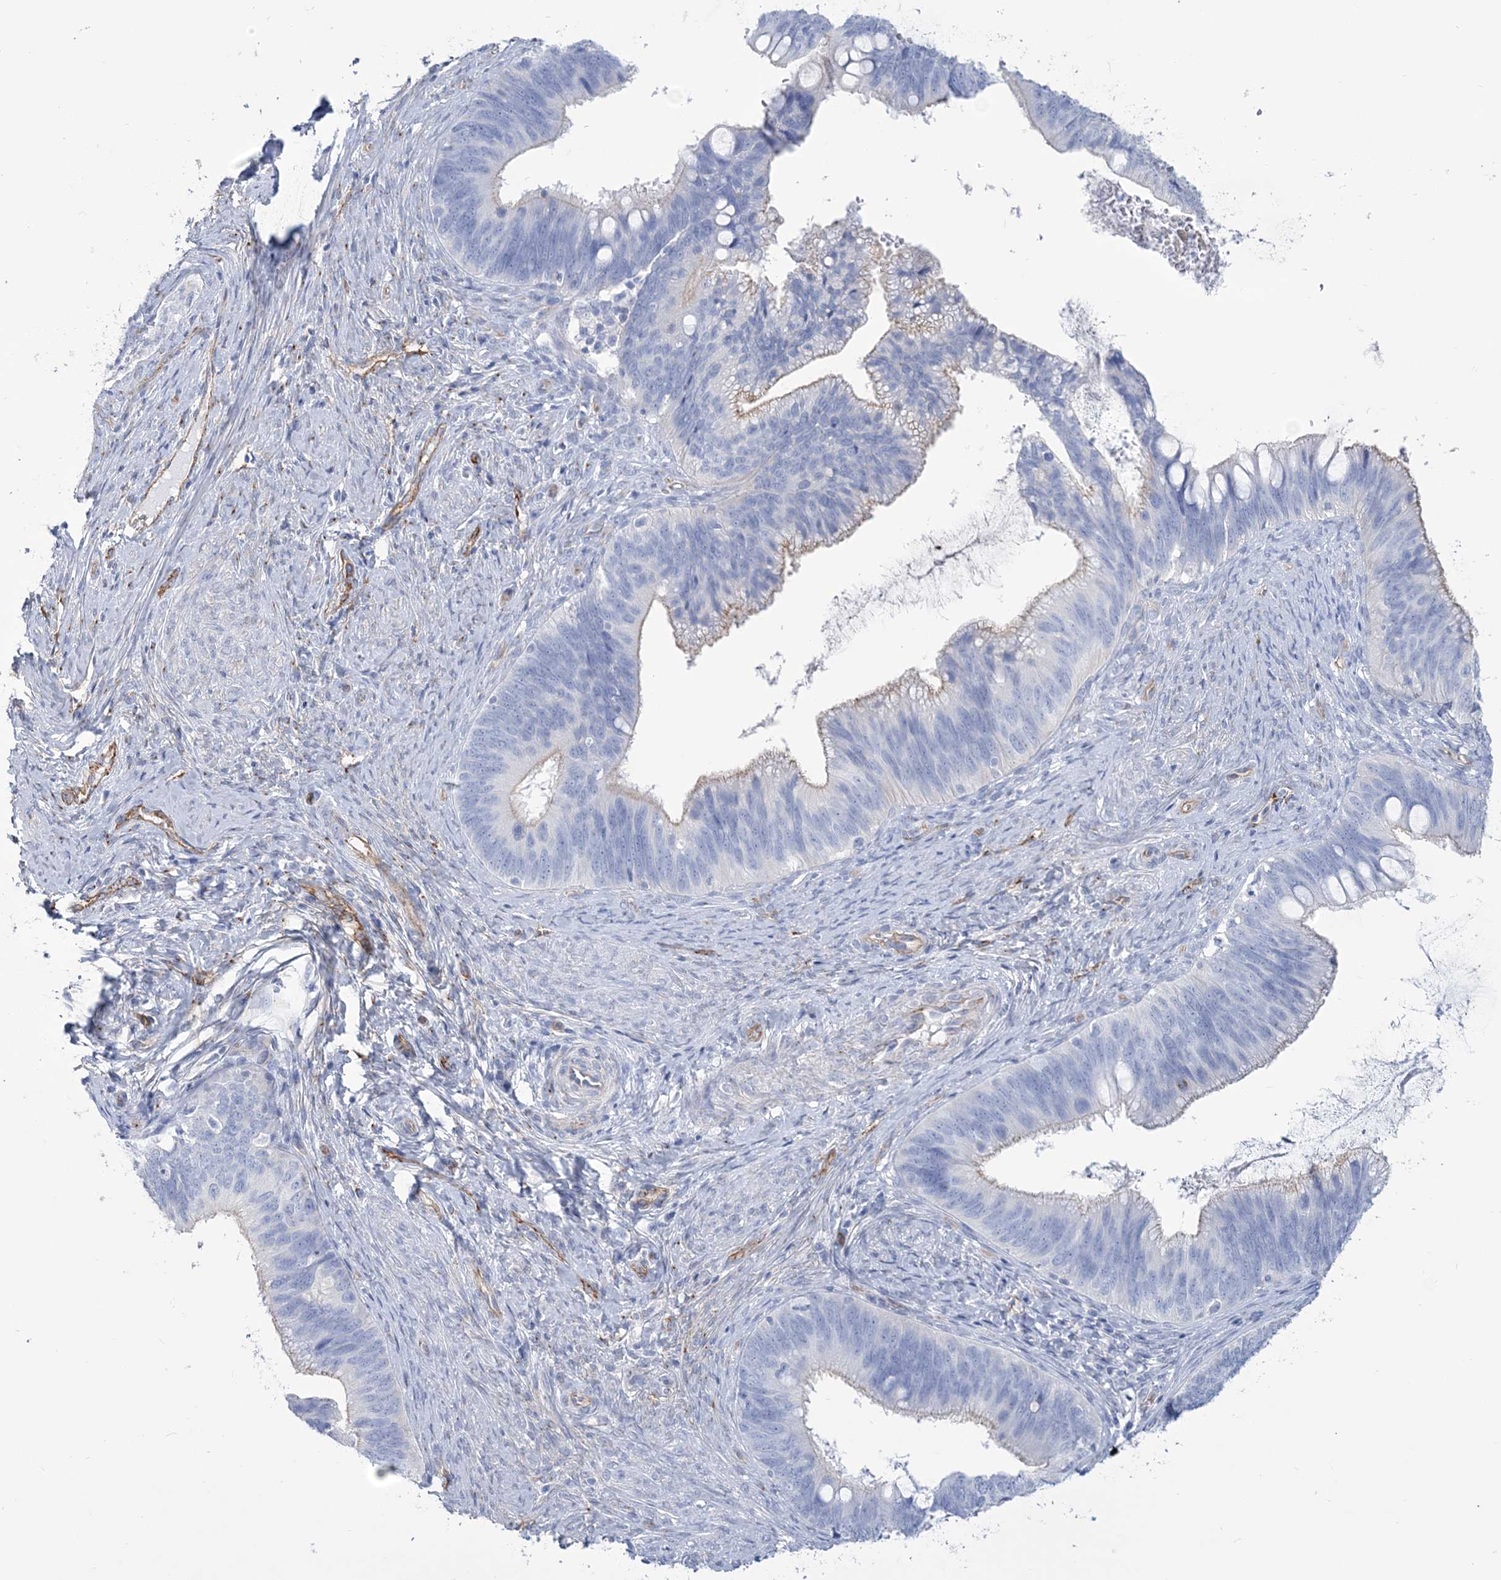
{"staining": {"intensity": "negative", "quantity": "none", "location": "none"}, "tissue": "cervical cancer", "cell_type": "Tumor cells", "image_type": "cancer", "snomed": [{"axis": "morphology", "description": "Adenocarcinoma, NOS"}, {"axis": "topography", "description": "Cervix"}], "caption": "An image of human cervical cancer is negative for staining in tumor cells.", "gene": "RAB11FIP5", "patient": {"sex": "female", "age": 42}}